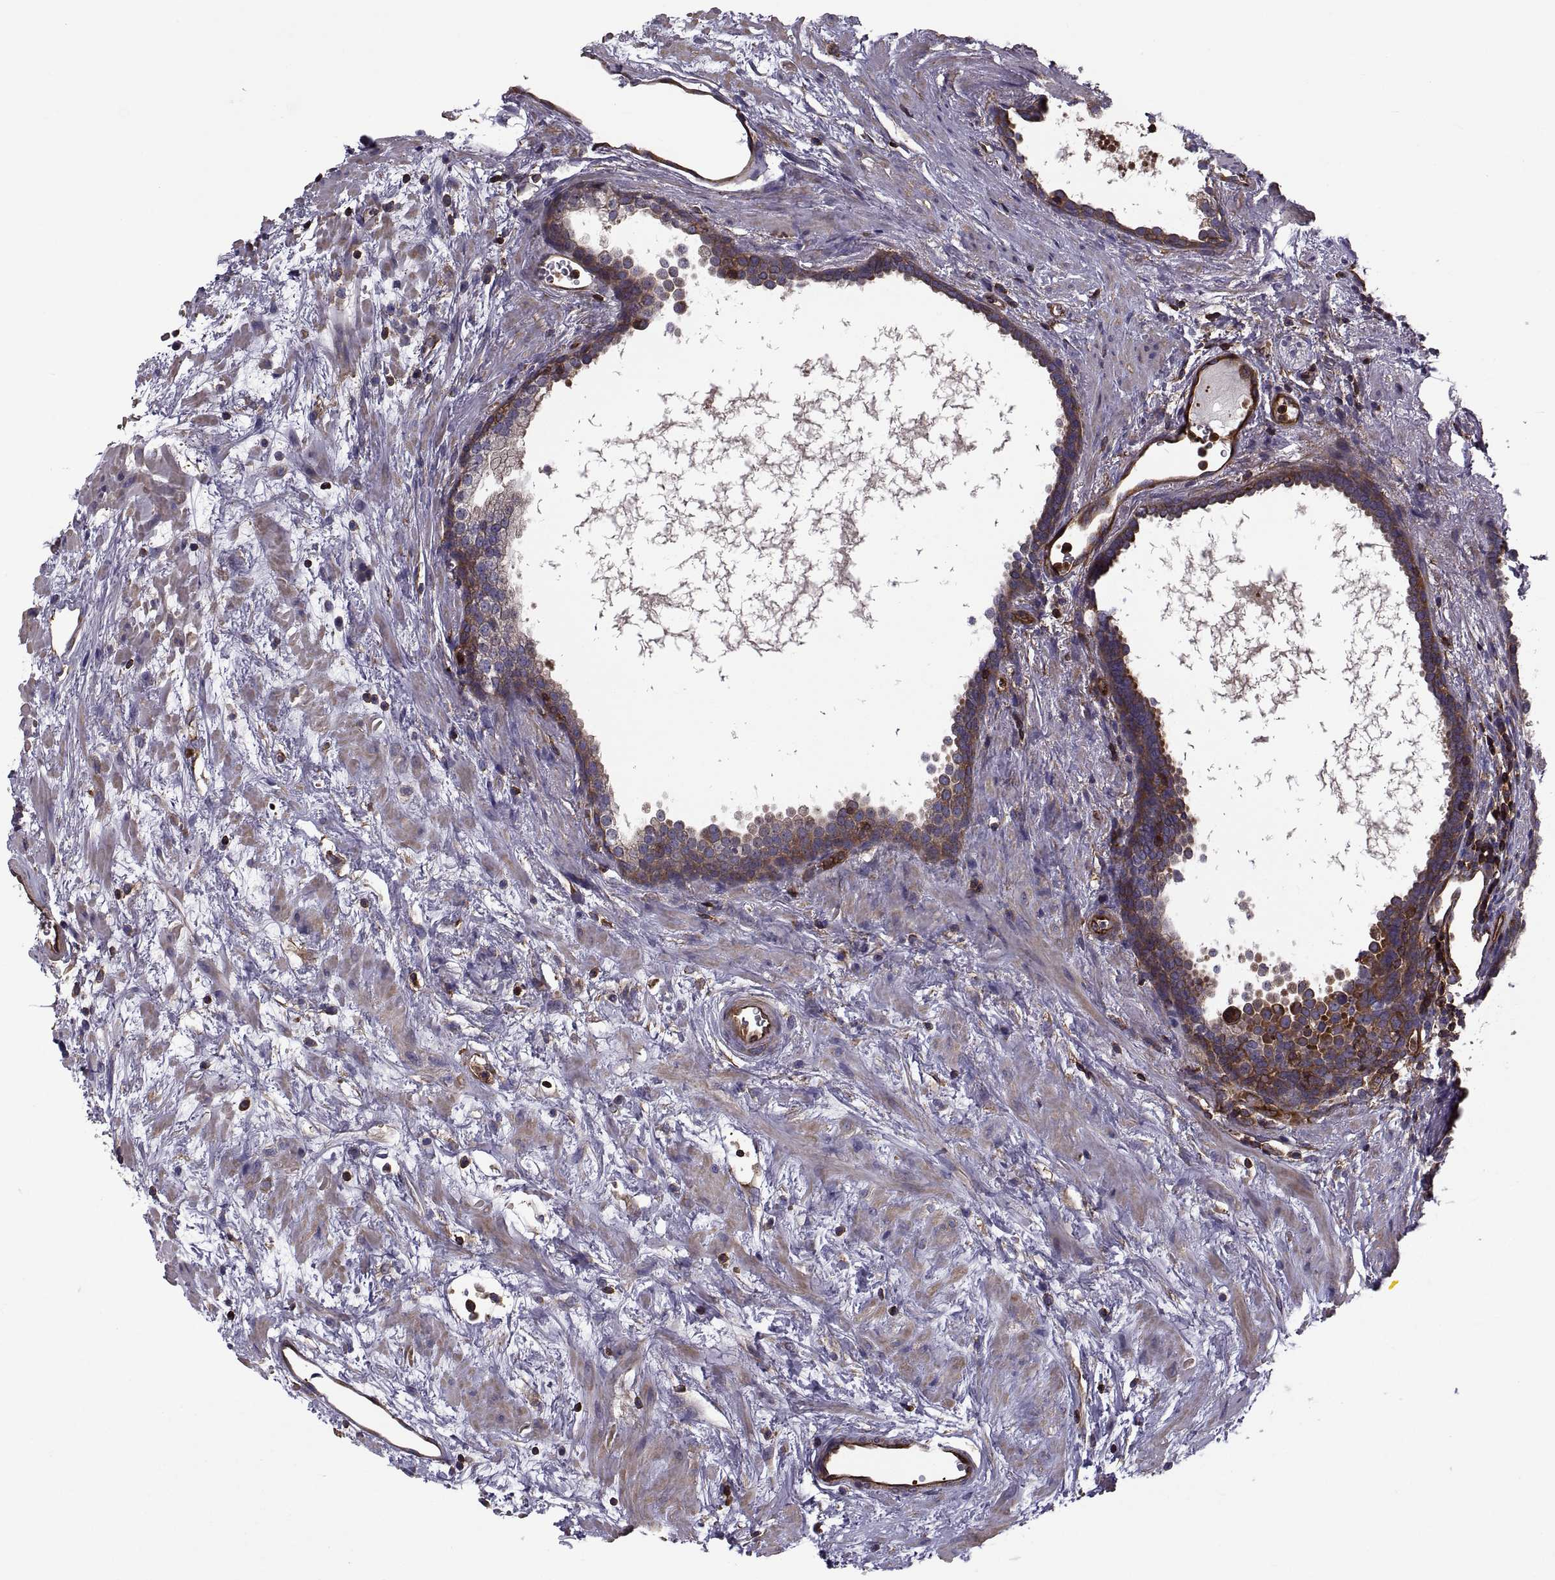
{"staining": {"intensity": "moderate", "quantity": "25%-75%", "location": "cytoplasmic/membranous"}, "tissue": "prostate cancer", "cell_type": "Tumor cells", "image_type": "cancer", "snomed": [{"axis": "morphology", "description": "Adenocarcinoma, NOS"}, {"axis": "topography", "description": "Prostate and seminal vesicle, NOS"}], "caption": "Immunohistochemical staining of human adenocarcinoma (prostate) exhibits moderate cytoplasmic/membranous protein expression in about 25%-75% of tumor cells.", "gene": "MYH9", "patient": {"sex": "male", "age": 63}}